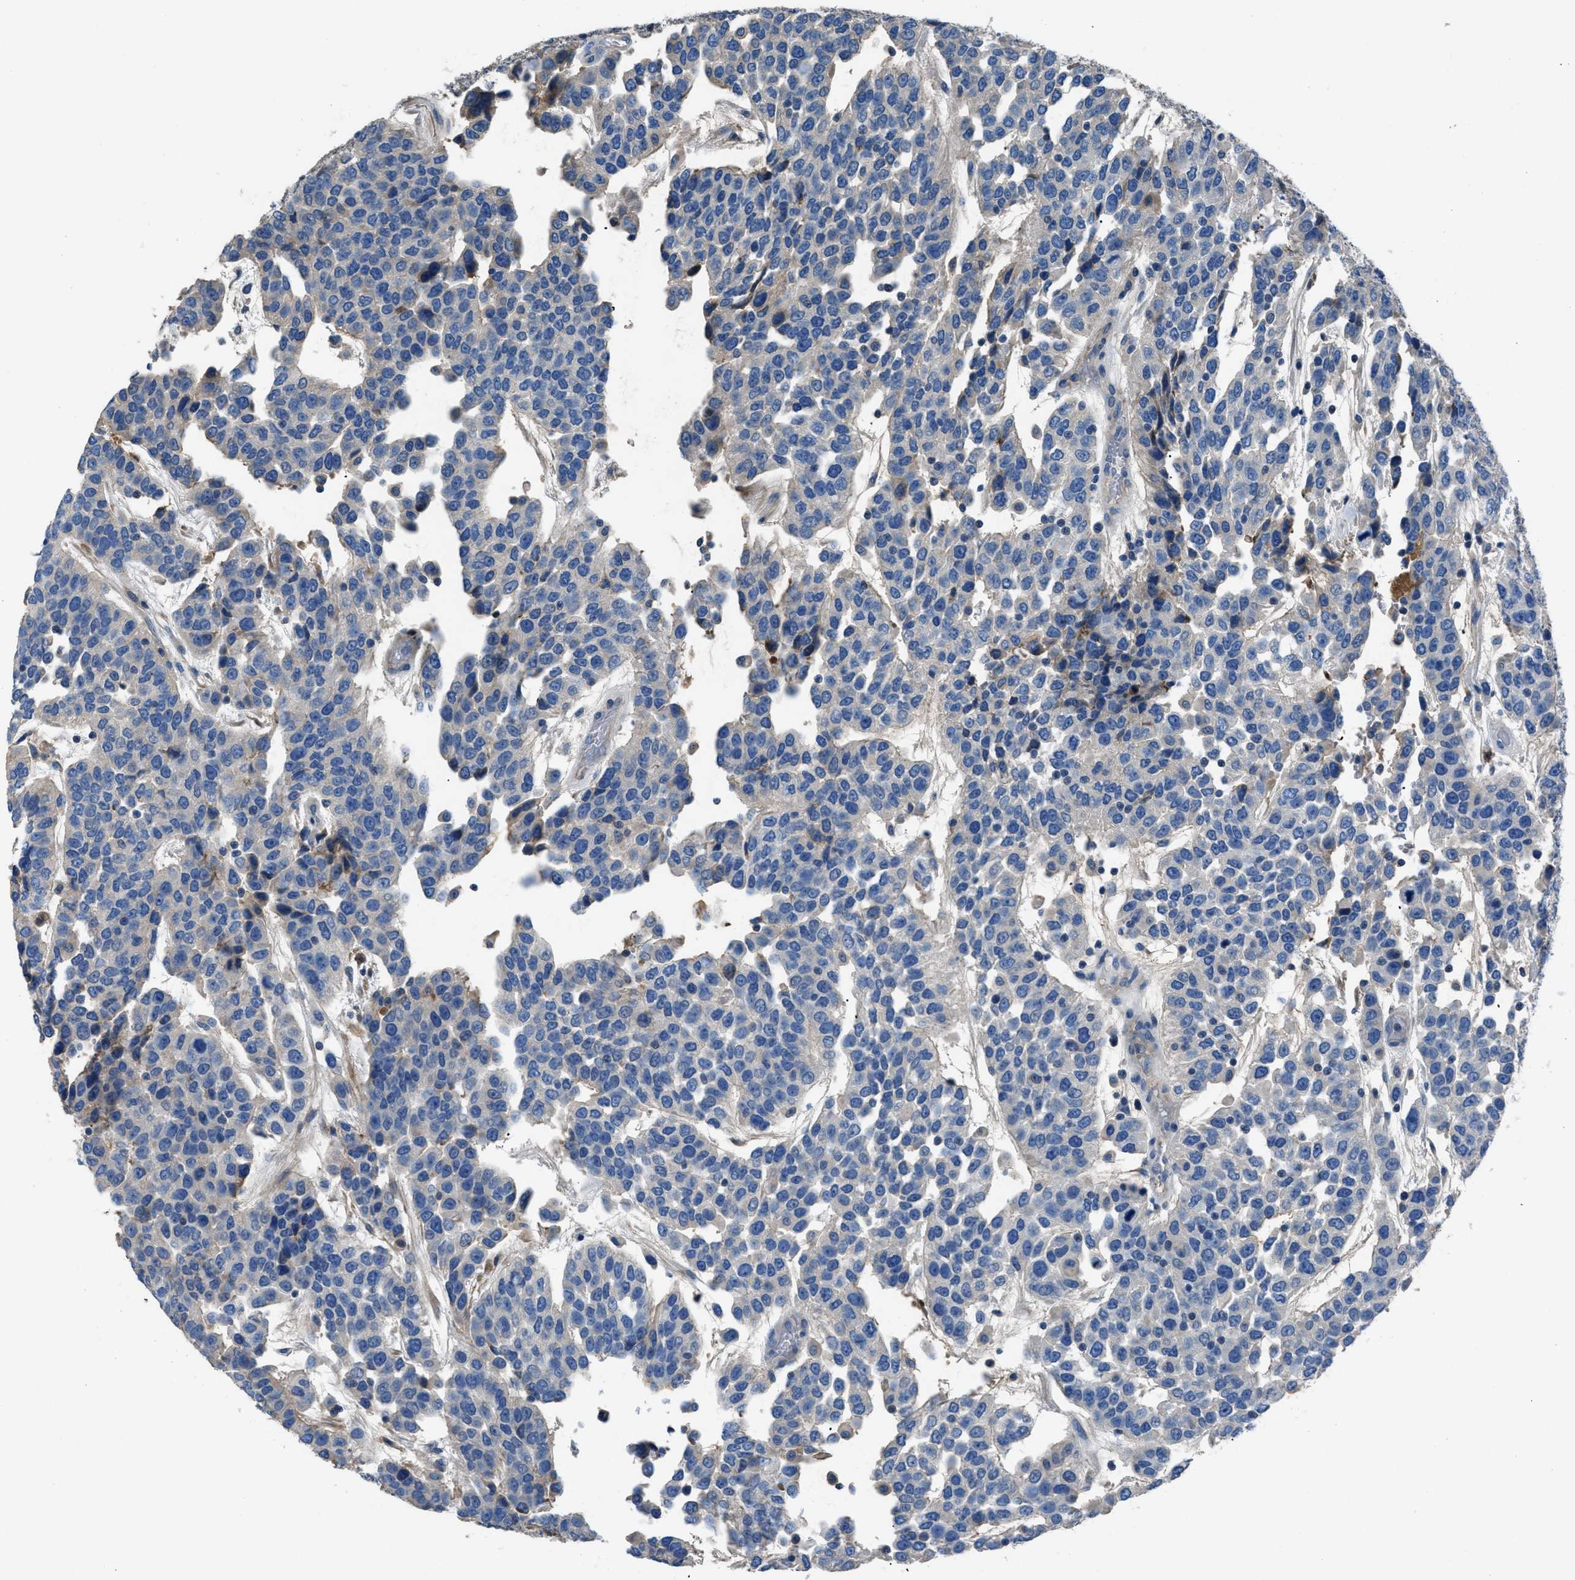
{"staining": {"intensity": "negative", "quantity": "none", "location": "none"}, "tissue": "urothelial cancer", "cell_type": "Tumor cells", "image_type": "cancer", "snomed": [{"axis": "morphology", "description": "Urothelial carcinoma, High grade"}, {"axis": "topography", "description": "Urinary bladder"}], "caption": "This is an immunohistochemistry (IHC) image of human urothelial cancer. There is no staining in tumor cells.", "gene": "SGCZ", "patient": {"sex": "female", "age": 80}}